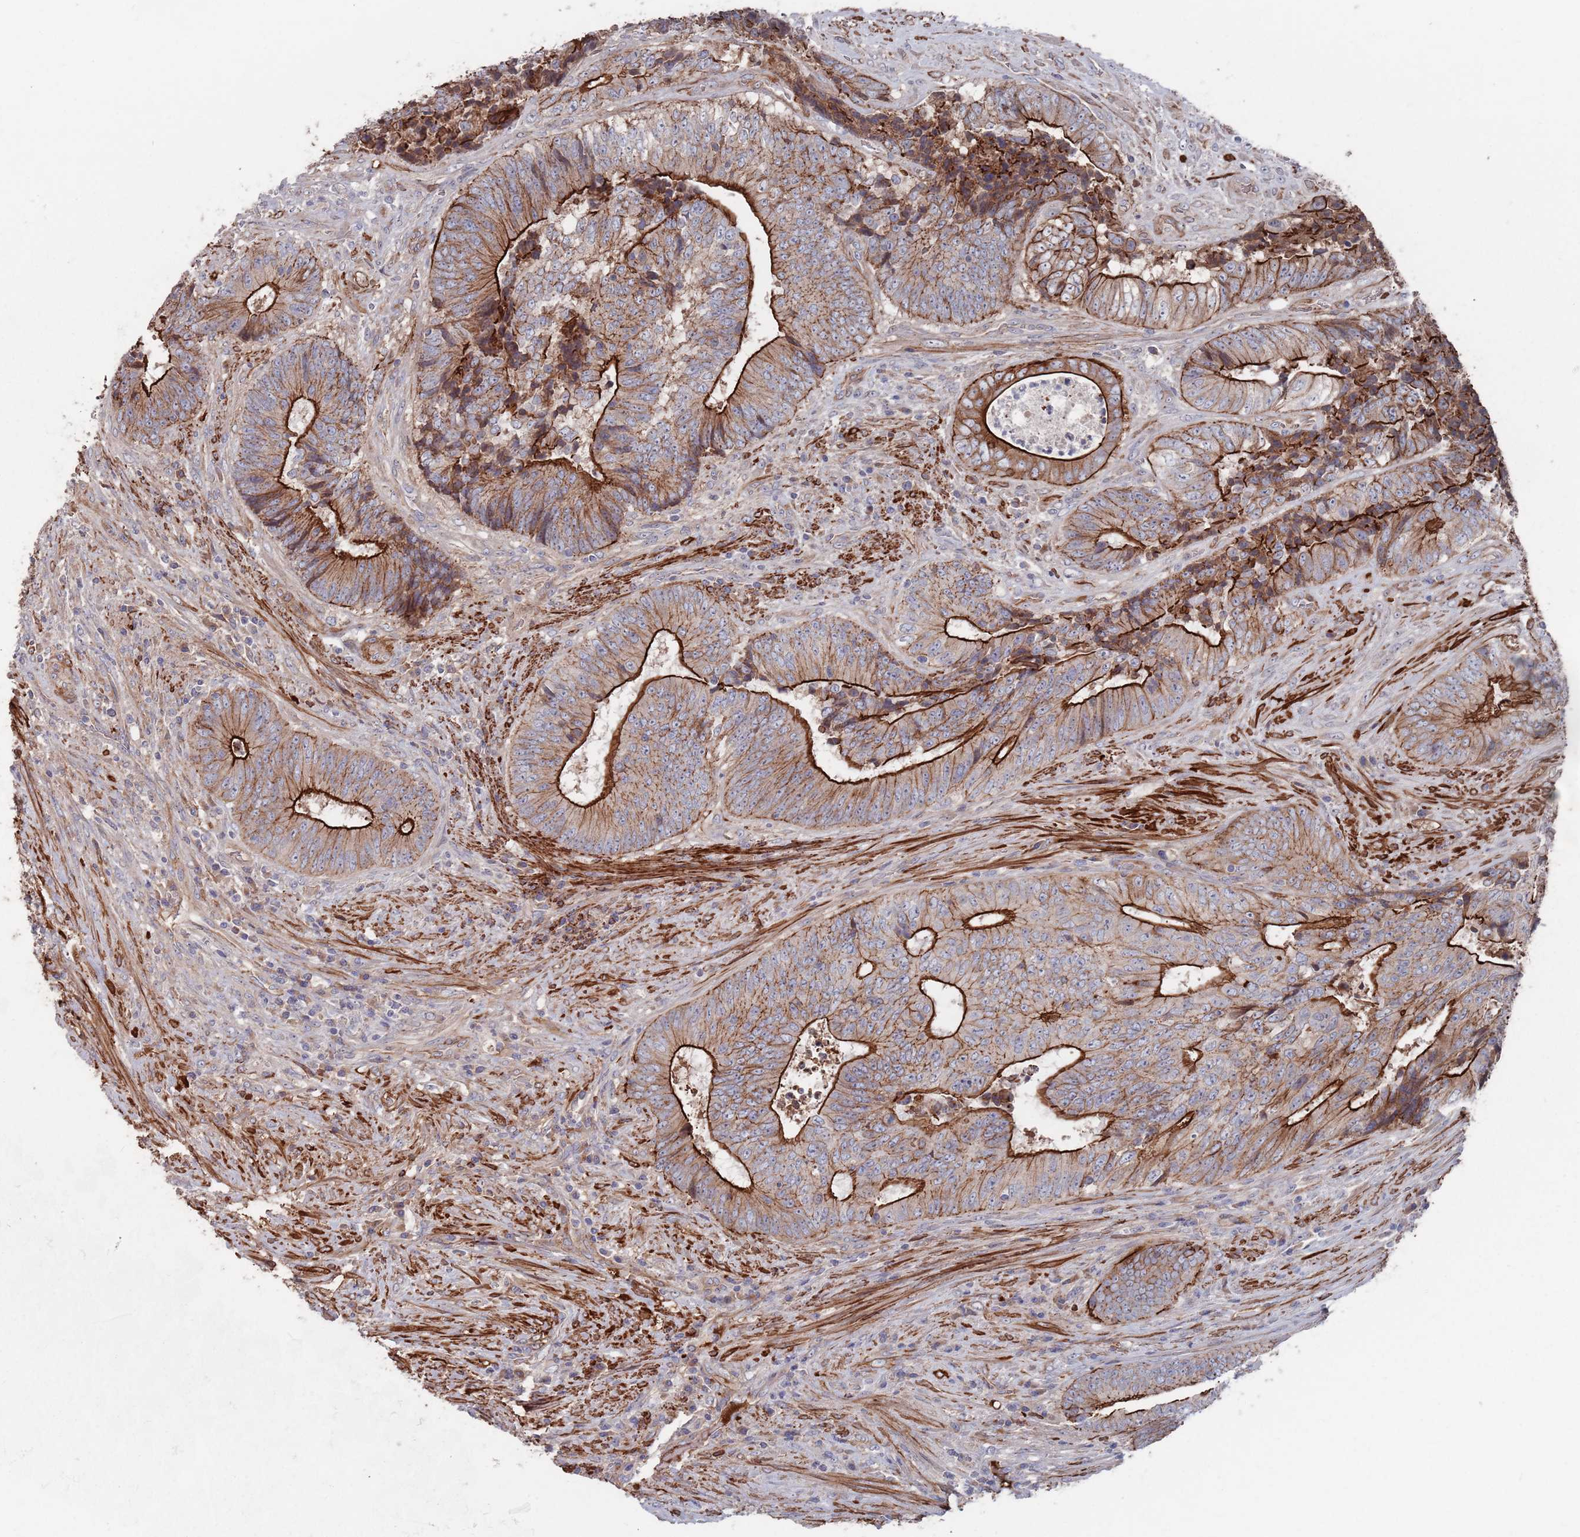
{"staining": {"intensity": "strong", "quantity": ">75%", "location": "cytoplasmic/membranous"}, "tissue": "colorectal cancer", "cell_type": "Tumor cells", "image_type": "cancer", "snomed": [{"axis": "morphology", "description": "Adenocarcinoma, NOS"}, {"axis": "topography", "description": "Rectum"}], "caption": "A brown stain shows strong cytoplasmic/membranous expression of a protein in colorectal cancer (adenocarcinoma) tumor cells.", "gene": "PLEKHA4", "patient": {"sex": "male", "age": 72}}